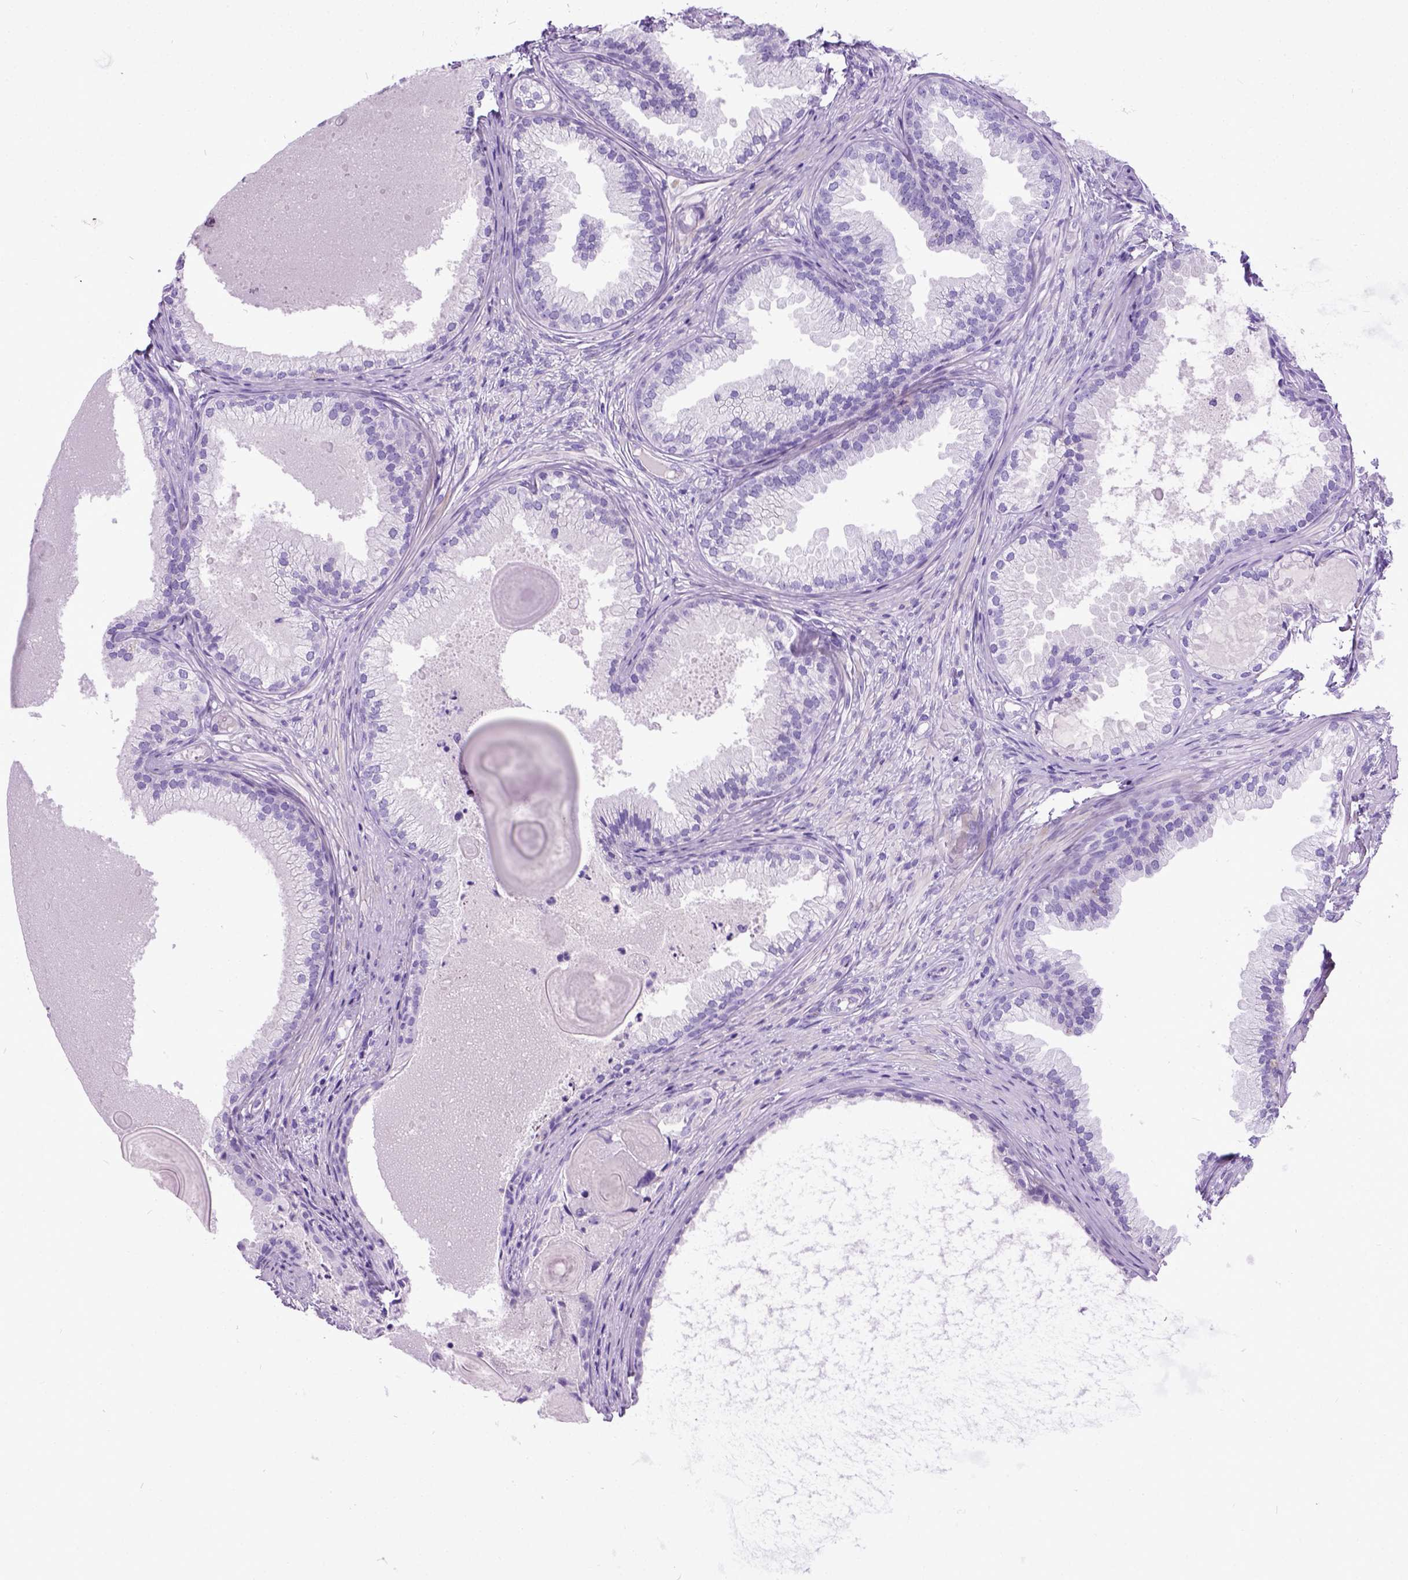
{"staining": {"intensity": "negative", "quantity": "none", "location": "none"}, "tissue": "prostate cancer", "cell_type": "Tumor cells", "image_type": "cancer", "snomed": [{"axis": "morphology", "description": "Adenocarcinoma, High grade"}, {"axis": "topography", "description": "Prostate"}], "caption": "Immunohistochemistry (IHC) micrograph of neoplastic tissue: prostate high-grade adenocarcinoma stained with DAB (3,3'-diaminobenzidine) shows no significant protein expression in tumor cells.", "gene": "IGF2", "patient": {"sex": "male", "age": 83}}